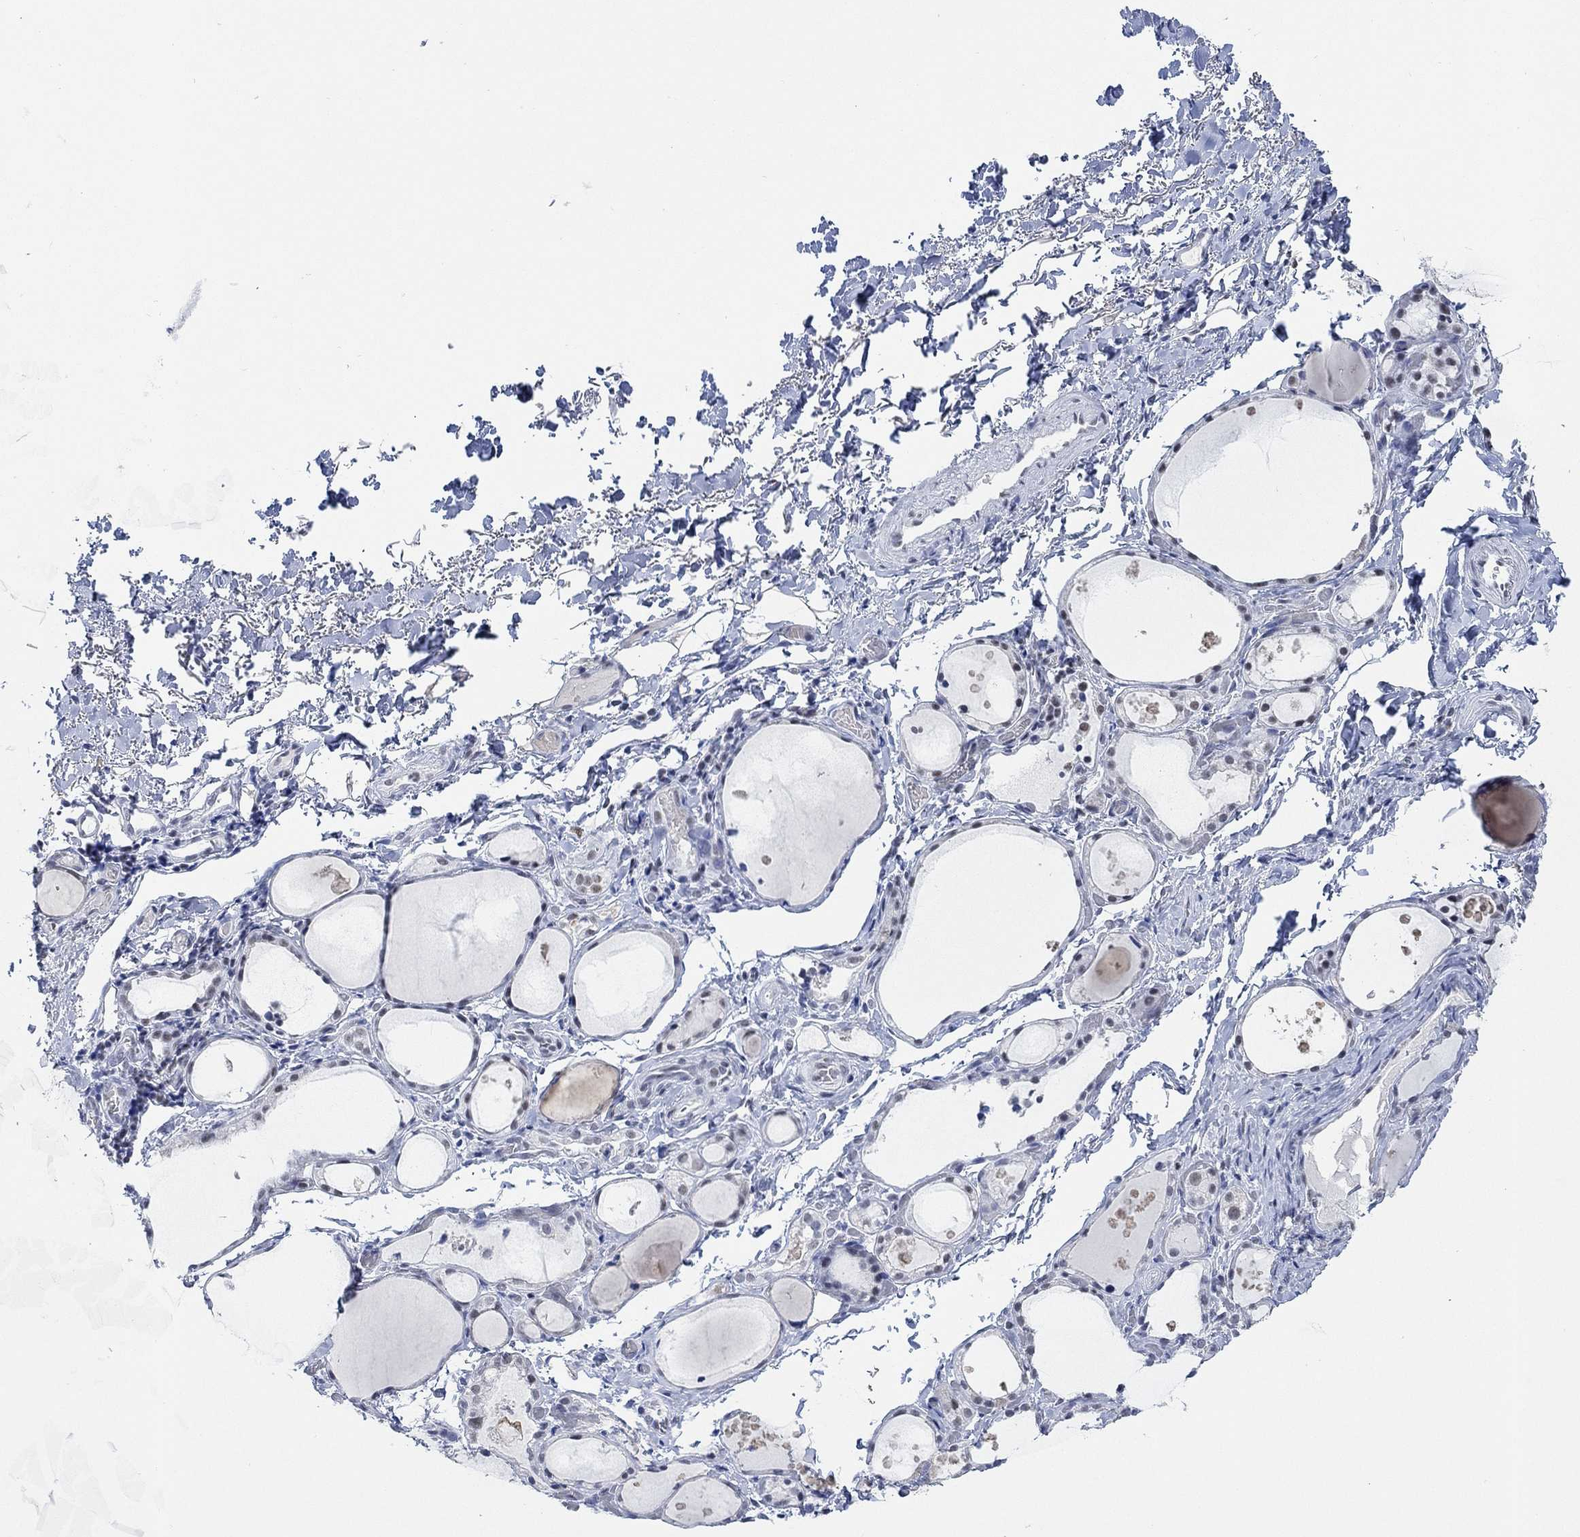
{"staining": {"intensity": "negative", "quantity": "none", "location": "none"}, "tissue": "thyroid gland", "cell_type": "Glandular cells", "image_type": "normal", "snomed": [{"axis": "morphology", "description": "Normal tissue, NOS"}, {"axis": "topography", "description": "Thyroid gland"}], "caption": "DAB immunohistochemical staining of unremarkable human thyroid gland demonstrates no significant expression in glandular cells. (Brightfield microscopy of DAB (3,3'-diaminobenzidine) immunohistochemistry at high magnification).", "gene": "PPP1R17", "patient": {"sex": "male", "age": 68}}